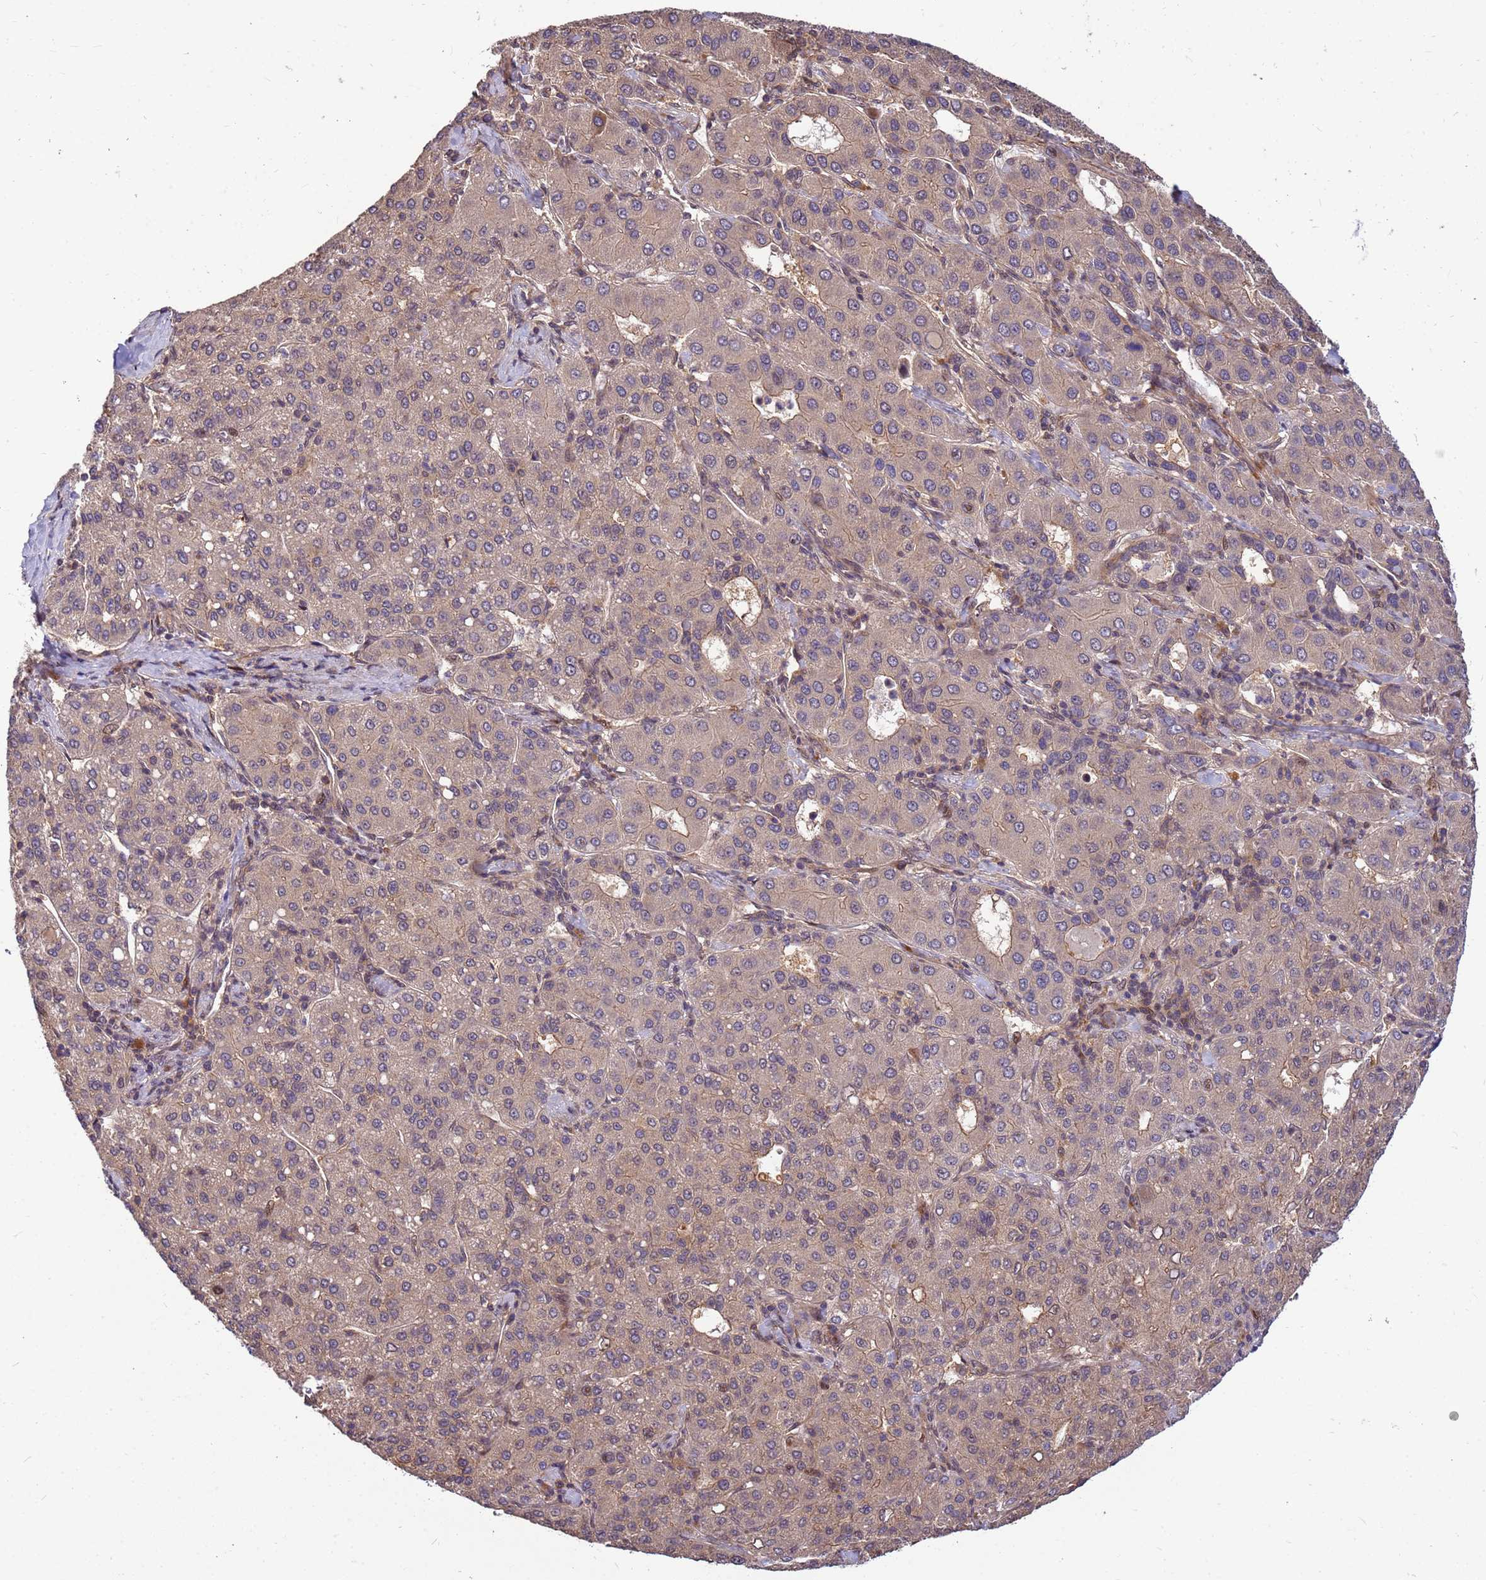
{"staining": {"intensity": "weak", "quantity": "25%-75%", "location": "cytoplasmic/membranous"}, "tissue": "liver cancer", "cell_type": "Tumor cells", "image_type": "cancer", "snomed": [{"axis": "morphology", "description": "Carcinoma, Hepatocellular, NOS"}, {"axis": "topography", "description": "Liver"}], "caption": "Liver hepatocellular carcinoma stained with immunohistochemistry demonstrates weak cytoplasmic/membranous positivity in approximately 25%-75% of tumor cells.", "gene": "DUS4L", "patient": {"sex": "male", "age": 65}}